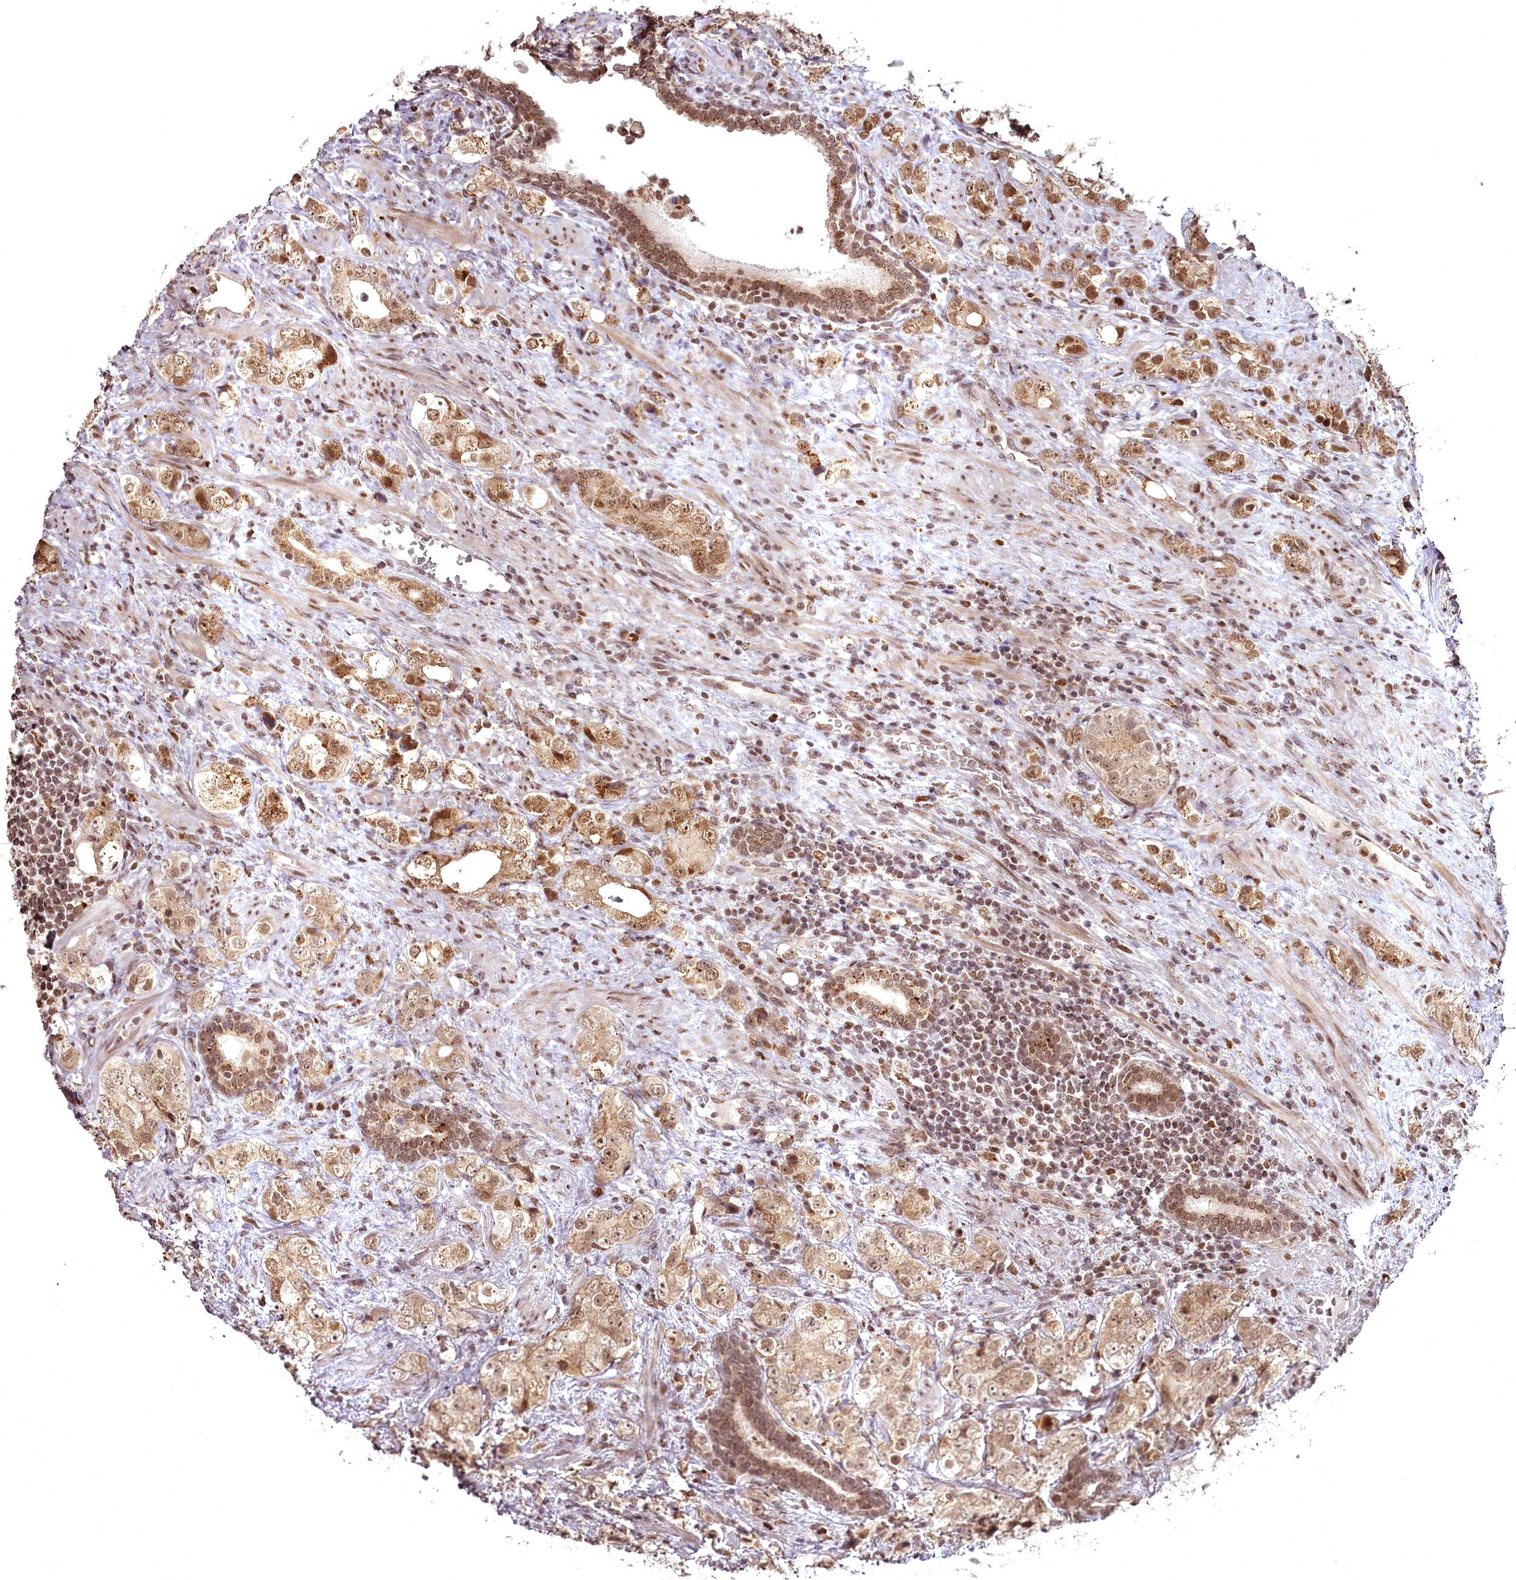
{"staining": {"intensity": "moderate", "quantity": ">75%", "location": "cytoplasmic/membranous,nuclear"}, "tissue": "prostate cancer", "cell_type": "Tumor cells", "image_type": "cancer", "snomed": [{"axis": "morphology", "description": "Adenocarcinoma, High grade"}, {"axis": "topography", "description": "Prostate"}], "caption": "IHC staining of prostate cancer, which reveals medium levels of moderate cytoplasmic/membranous and nuclear expression in approximately >75% of tumor cells indicating moderate cytoplasmic/membranous and nuclear protein staining. The staining was performed using DAB (3,3'-diaminobenzidine) (brown) for protein detection and nuclei were counterstained in hematoxylin (blue).", "gene": "CEP83", "patient": {"sex": "male", "age": 63}}